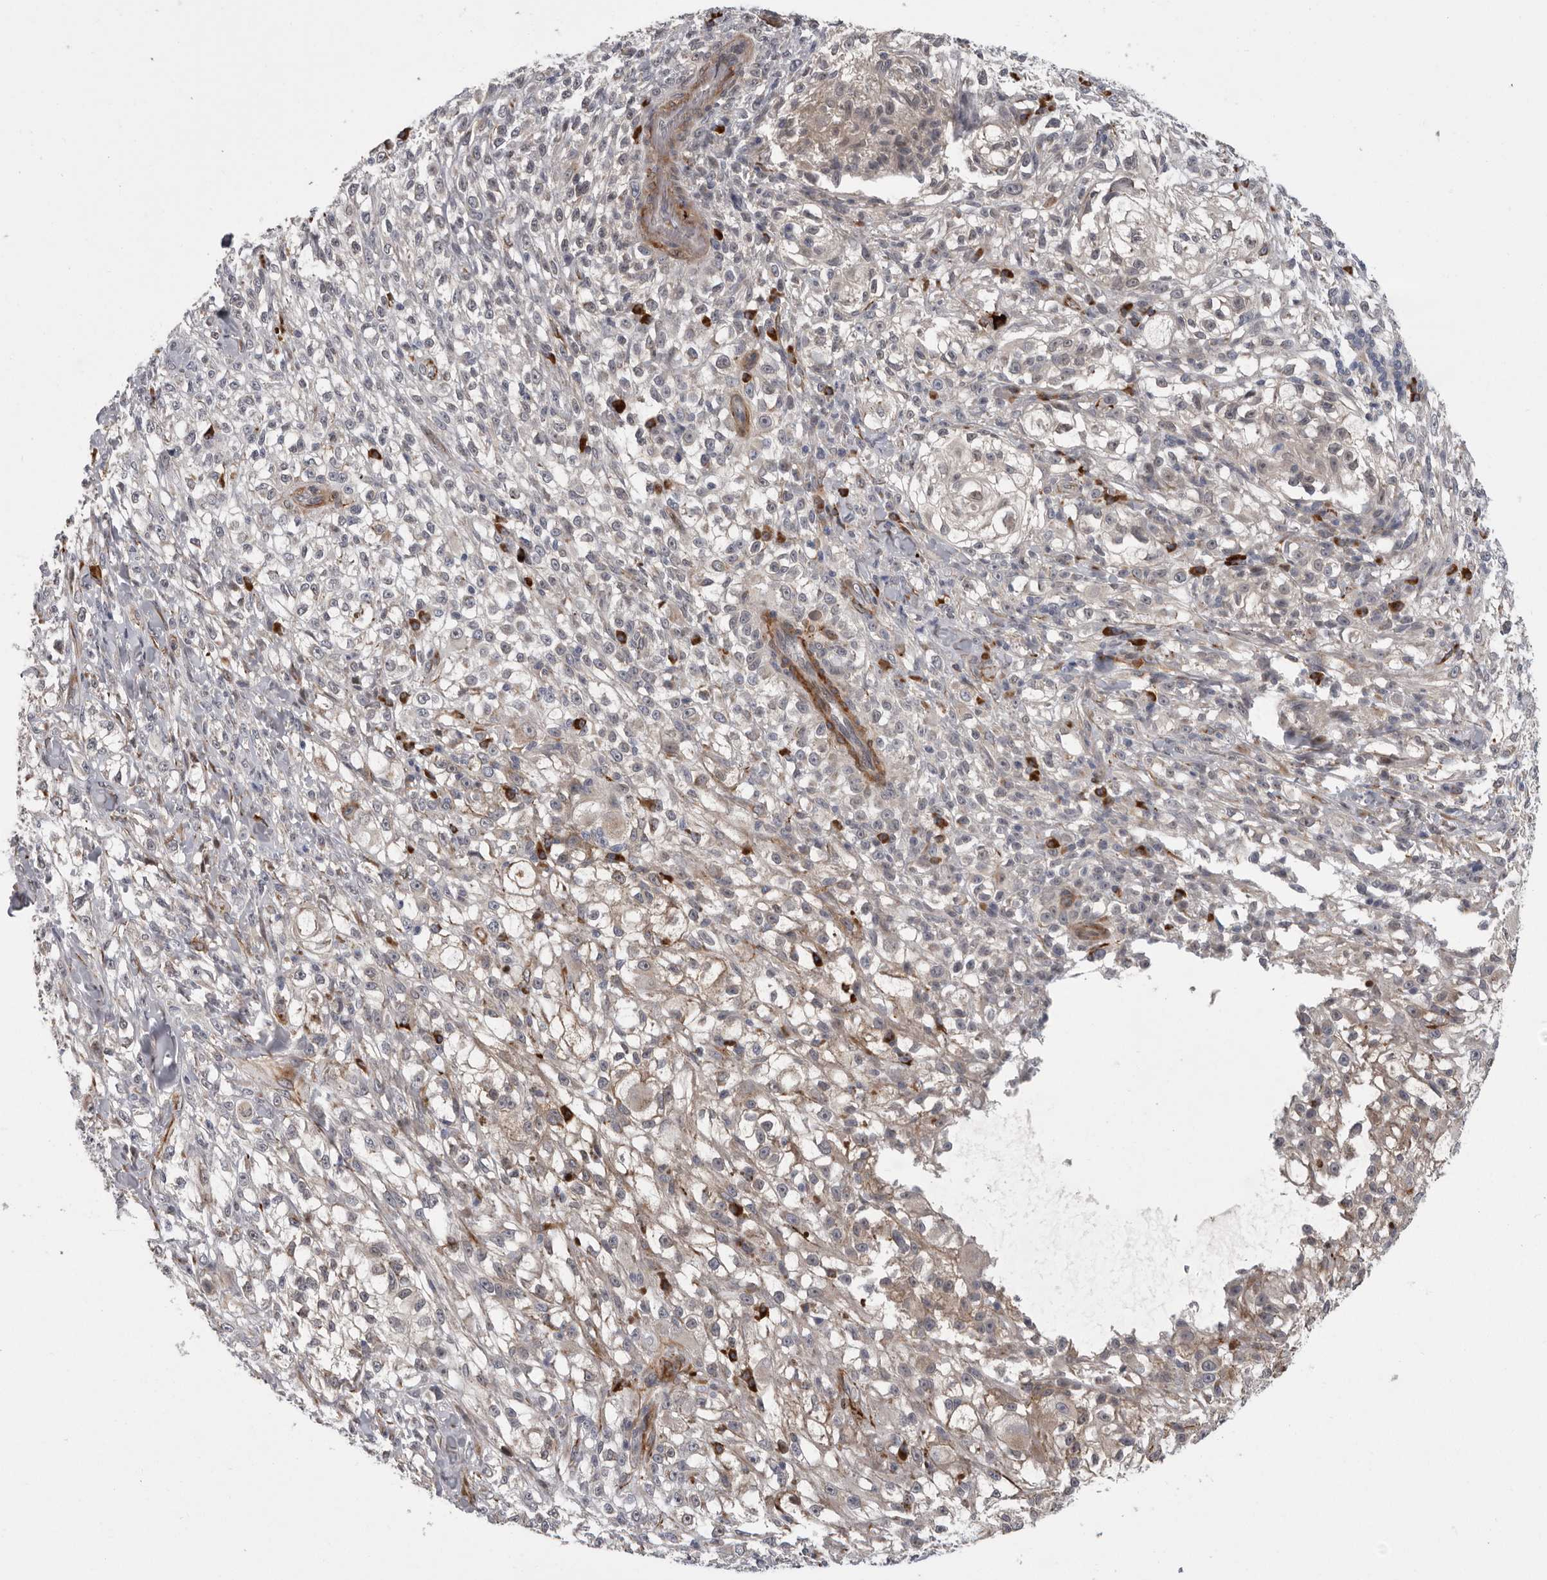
{"staining": {"intensity": "weak", "quantity": "<25%", "location": "cytoplasmic/membranous"}, "tissue": "melanoma", "cell_type": "Tumor cells", "image_type": "cancer", "snomed": [{"axis": "morphology", "description": "Malignant melanoma, NOS"}, {"axis": "topography", "description": "Skin of head"}], "caption": "High magnification brightfield microscopy of malignant melanoma stained with DAB (3,3'-diaminobenzidine) (brown) and counterstained with hematoxylin (blue): tumor cells show no significant expression.", "gene": "ATXN3L", "patient": {"sex": "male", "age": 83}}